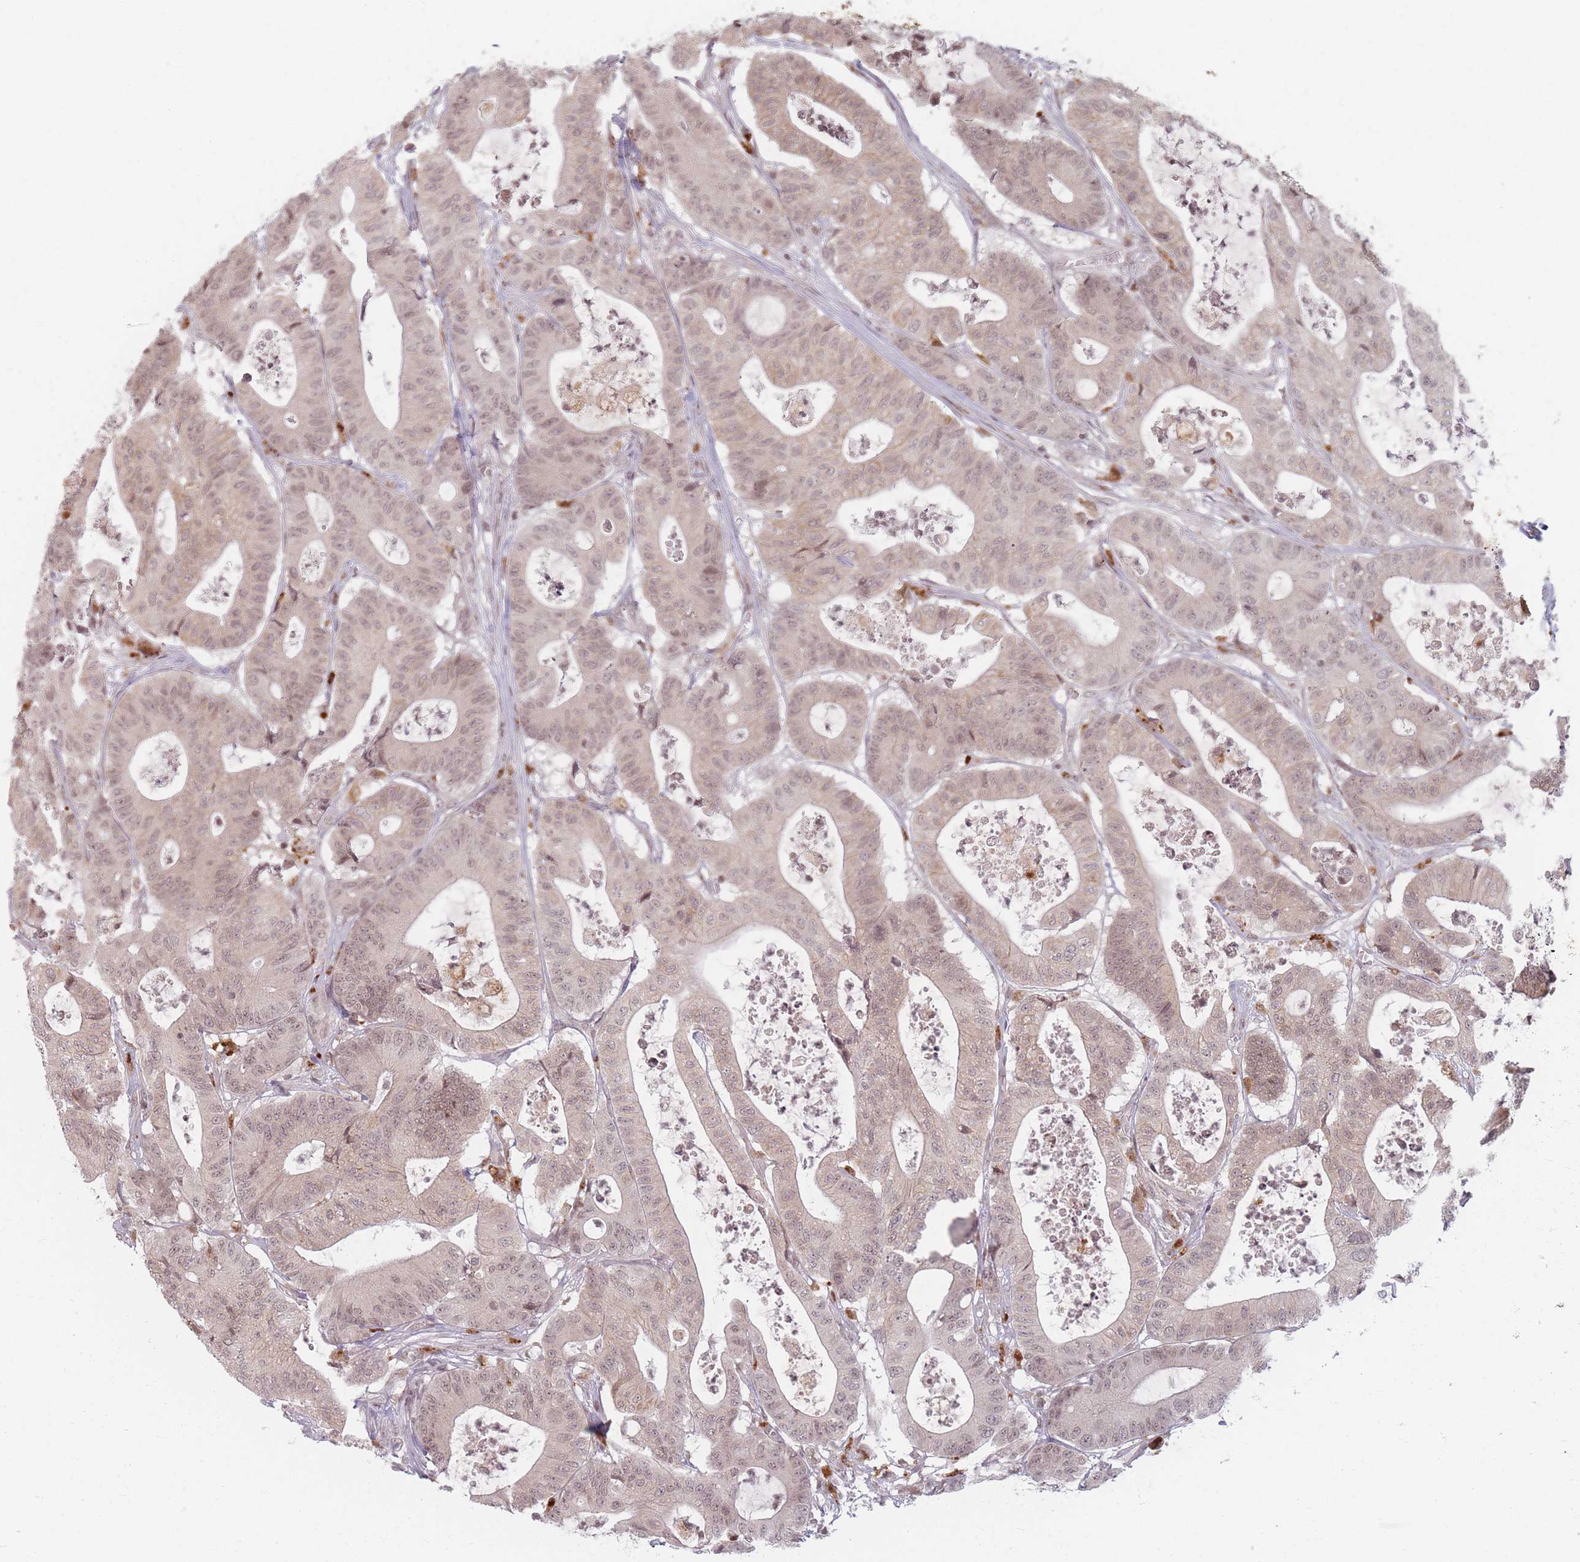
{"staining": {"intensity": "weak", "quantity": ">75%", "location": "nuclear"}, "tissue": "colorectal cancer", "cell_type": "Tumor cells", "image_type": "cancer", "snomed": [{"axis": "morphology", "description": "Adenocarcinoma, NOS"}, {"axis": "topography", "description": "Colon"}], "caption": "A brown stain shows weak nuclear positivity of a protein in human colorectal cancer (adenocarcinoma) tumor cells. The protein of interest is stained brown, and the nuclei are stained in blue (DAB (3,3'-diaminobenzidine) IHC with brightfield microscopy, high magnification).", "gene": "SPATA45", "patient": {"sex": "female", "age": 84}}